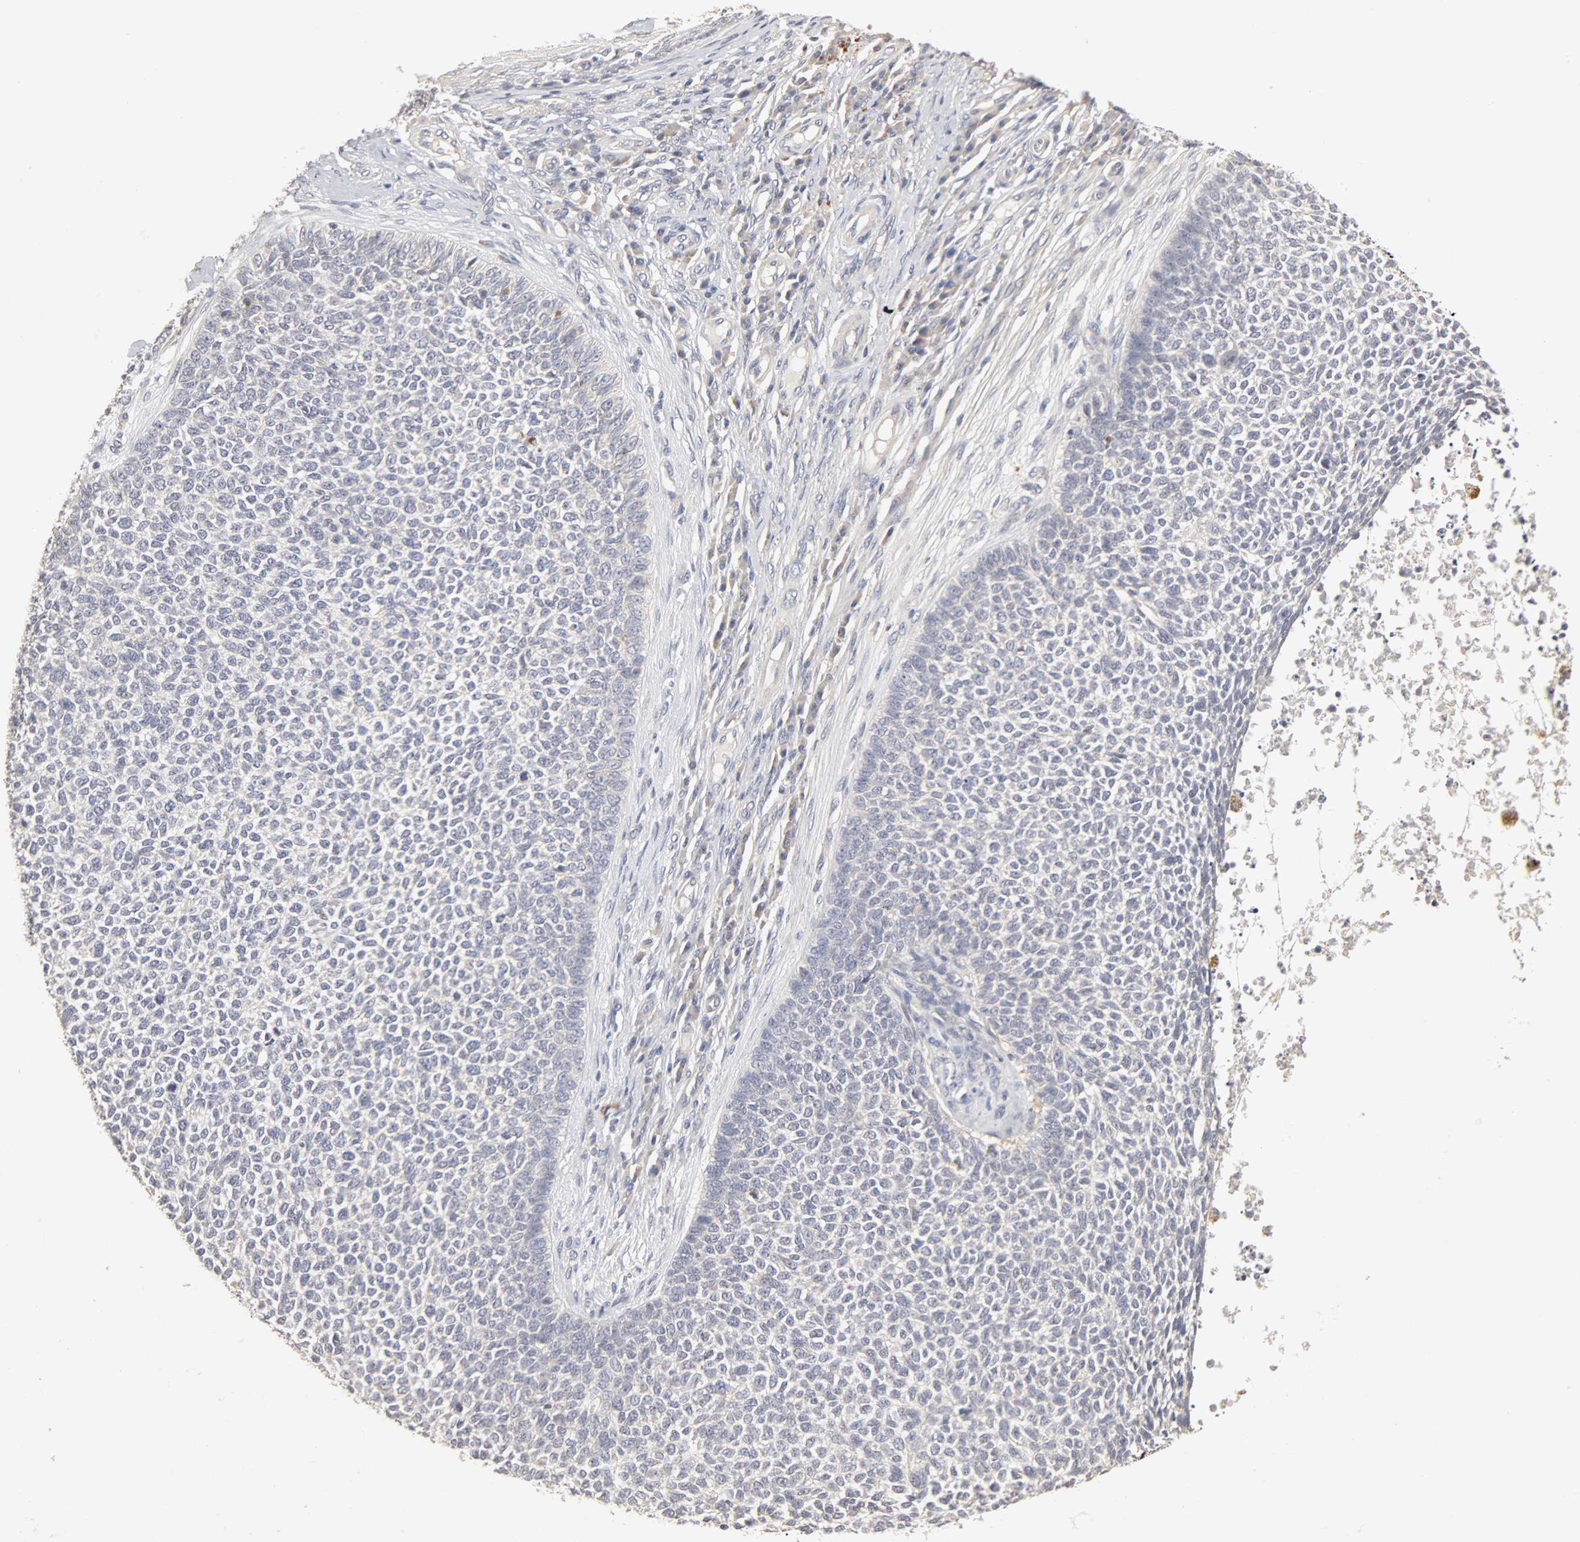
{"staining": {"intensity": "negative", "quantity": "none", "location": "none"}, "tissue": "skin cancer", "cell_type": "Tumor cells", "image_type": "cancer", "snomed": [{"axis": "morphology", "description": "Basal cell carcinoma"}, {"axis": "topography", "description": "Skin"}], "caption": "Tumor cells are negative for protein expression in human basal cell carcinoma (skin).", "gene": "SLC10A2", "patient": {"sex": "female", "age": 84}}